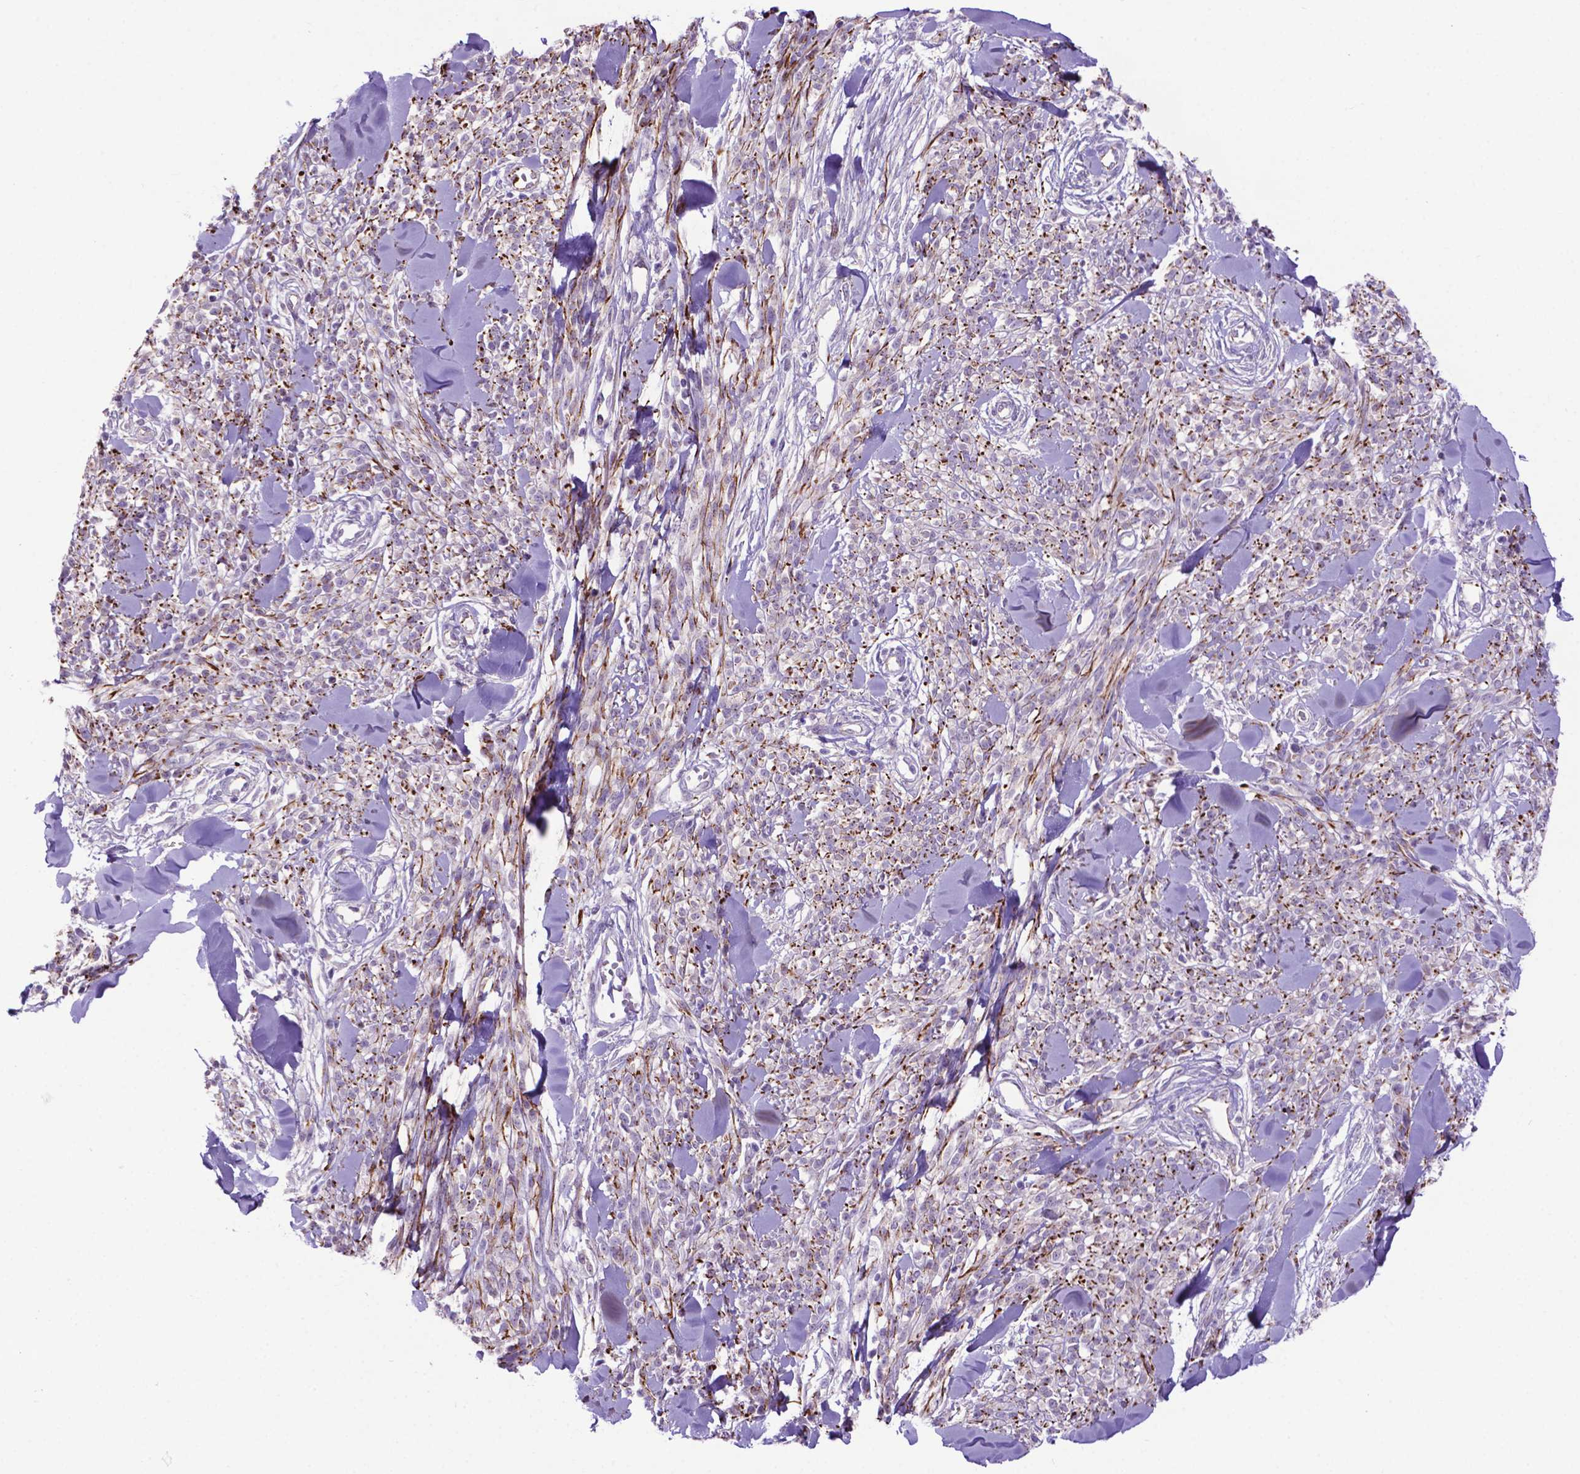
{"staining": {"intensity": "moderate", "quantity": ">75%", "location": "cytoplasmic/membranous"}, "tissue": "melanoma", "cell_type": "Tumor cells", "image_type": "cancer", "snomed": [{"axis": "morphology", "description": "Malignant melanoma, NOS"}, {"axis": "topography", "description": "Skin"}, {"axis": "topography", "description": "Skin of trunk"}], "caption": "IHC image of neoplastic tissue: malignant melanoma stained using IHC exhibits medium levels of moderate protein expression localized specifically in the cytoplasmic/membranous of tumor cells, appearing as a cytoplasmic/membranous brown color.", "gene": "LZTR1", "patient": {"sex": "male", "age": 74}}